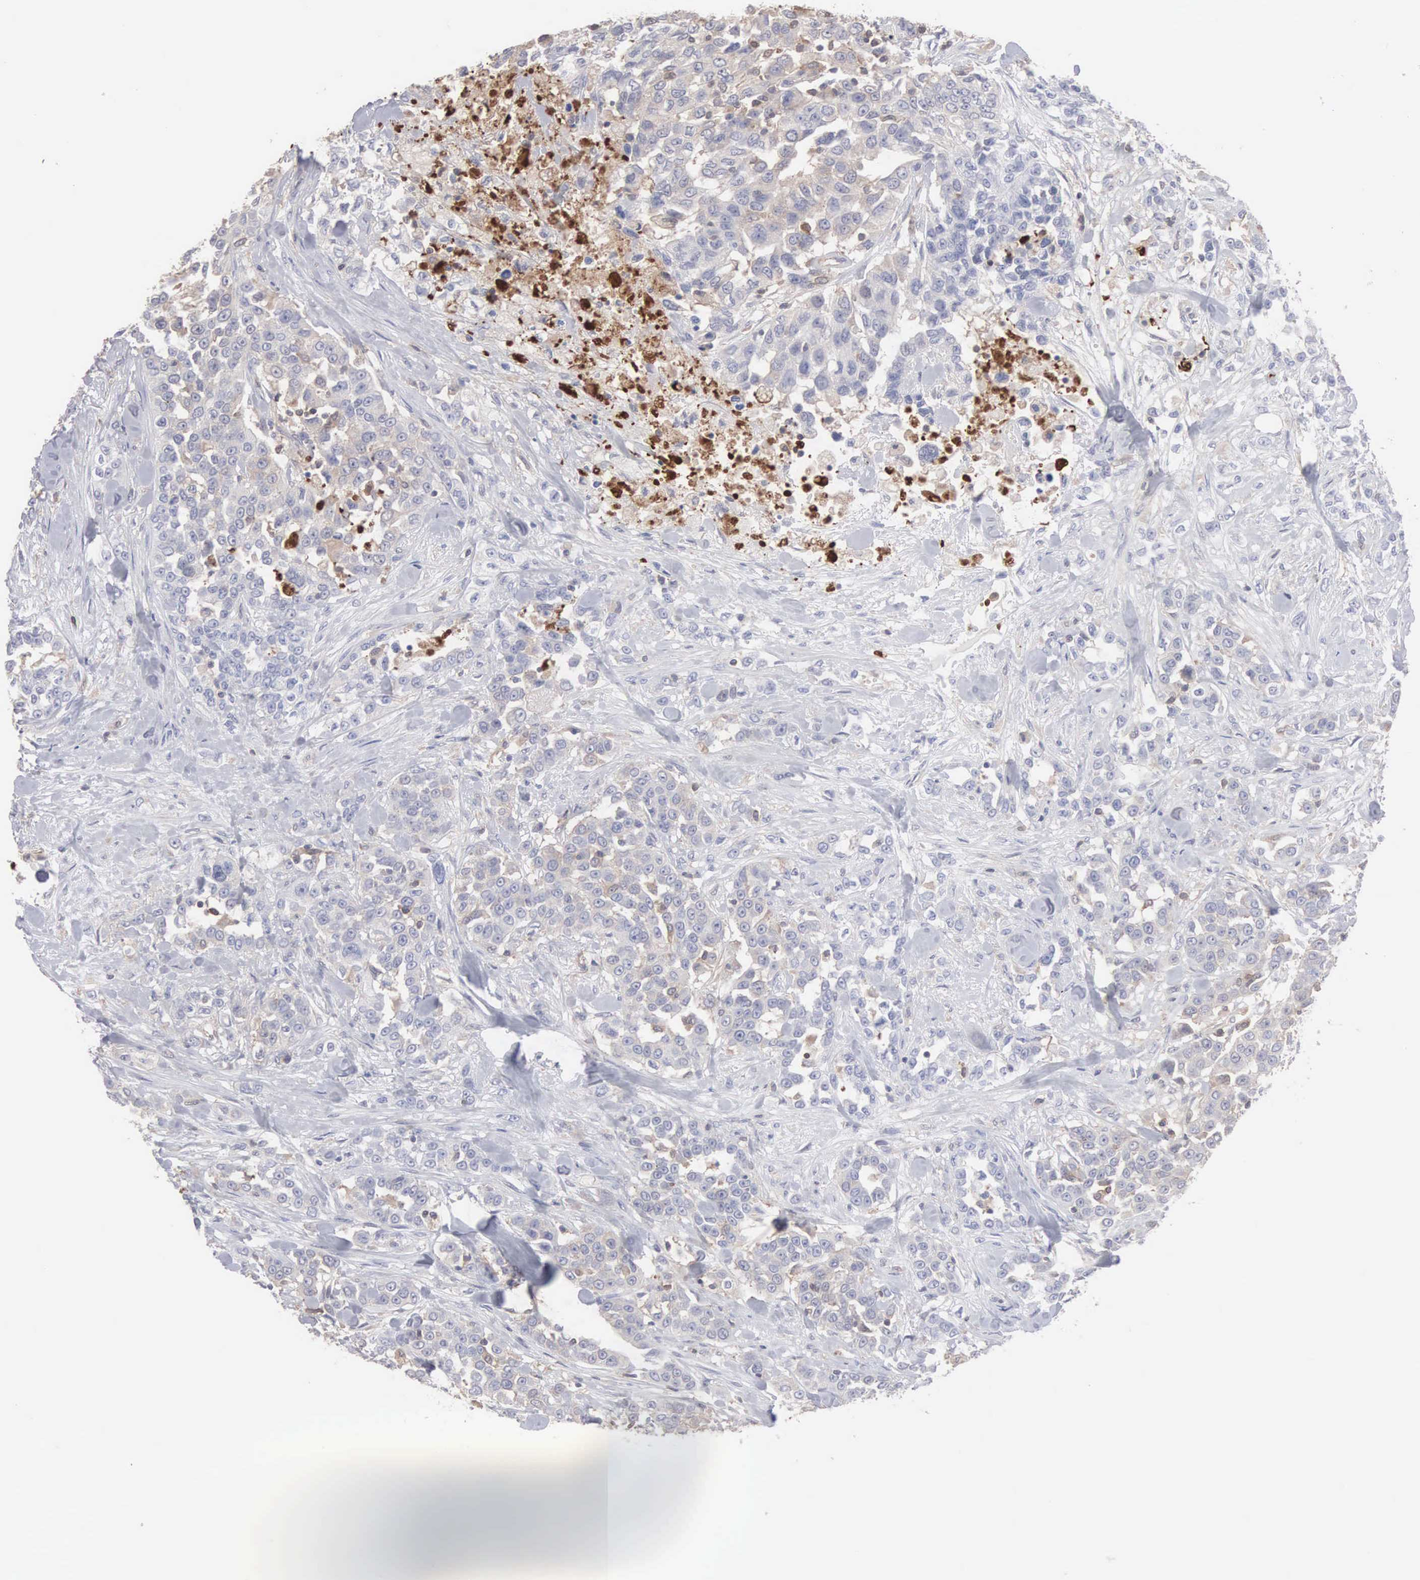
{"staining": {"intensity": "weak", "quantity": "<25%", "location": "cytoplasmic/membranous"}, "tissue": "urothelial cancer", "cell_type": "Tumor cells", "image_type": "cancer", "snomed": [{"axis": "morphology", "description": "Urothelial carcinoma, High grade"}, {"axis": "topography", "description": "Urinary bladder"}], "caption": "Protein analysis of urothelial carcinoma (high-grade) exhibits no significant positivity in tumor cells.", "gene": "MTHFD1", "patient": {"sex": "female", "age": 80}}